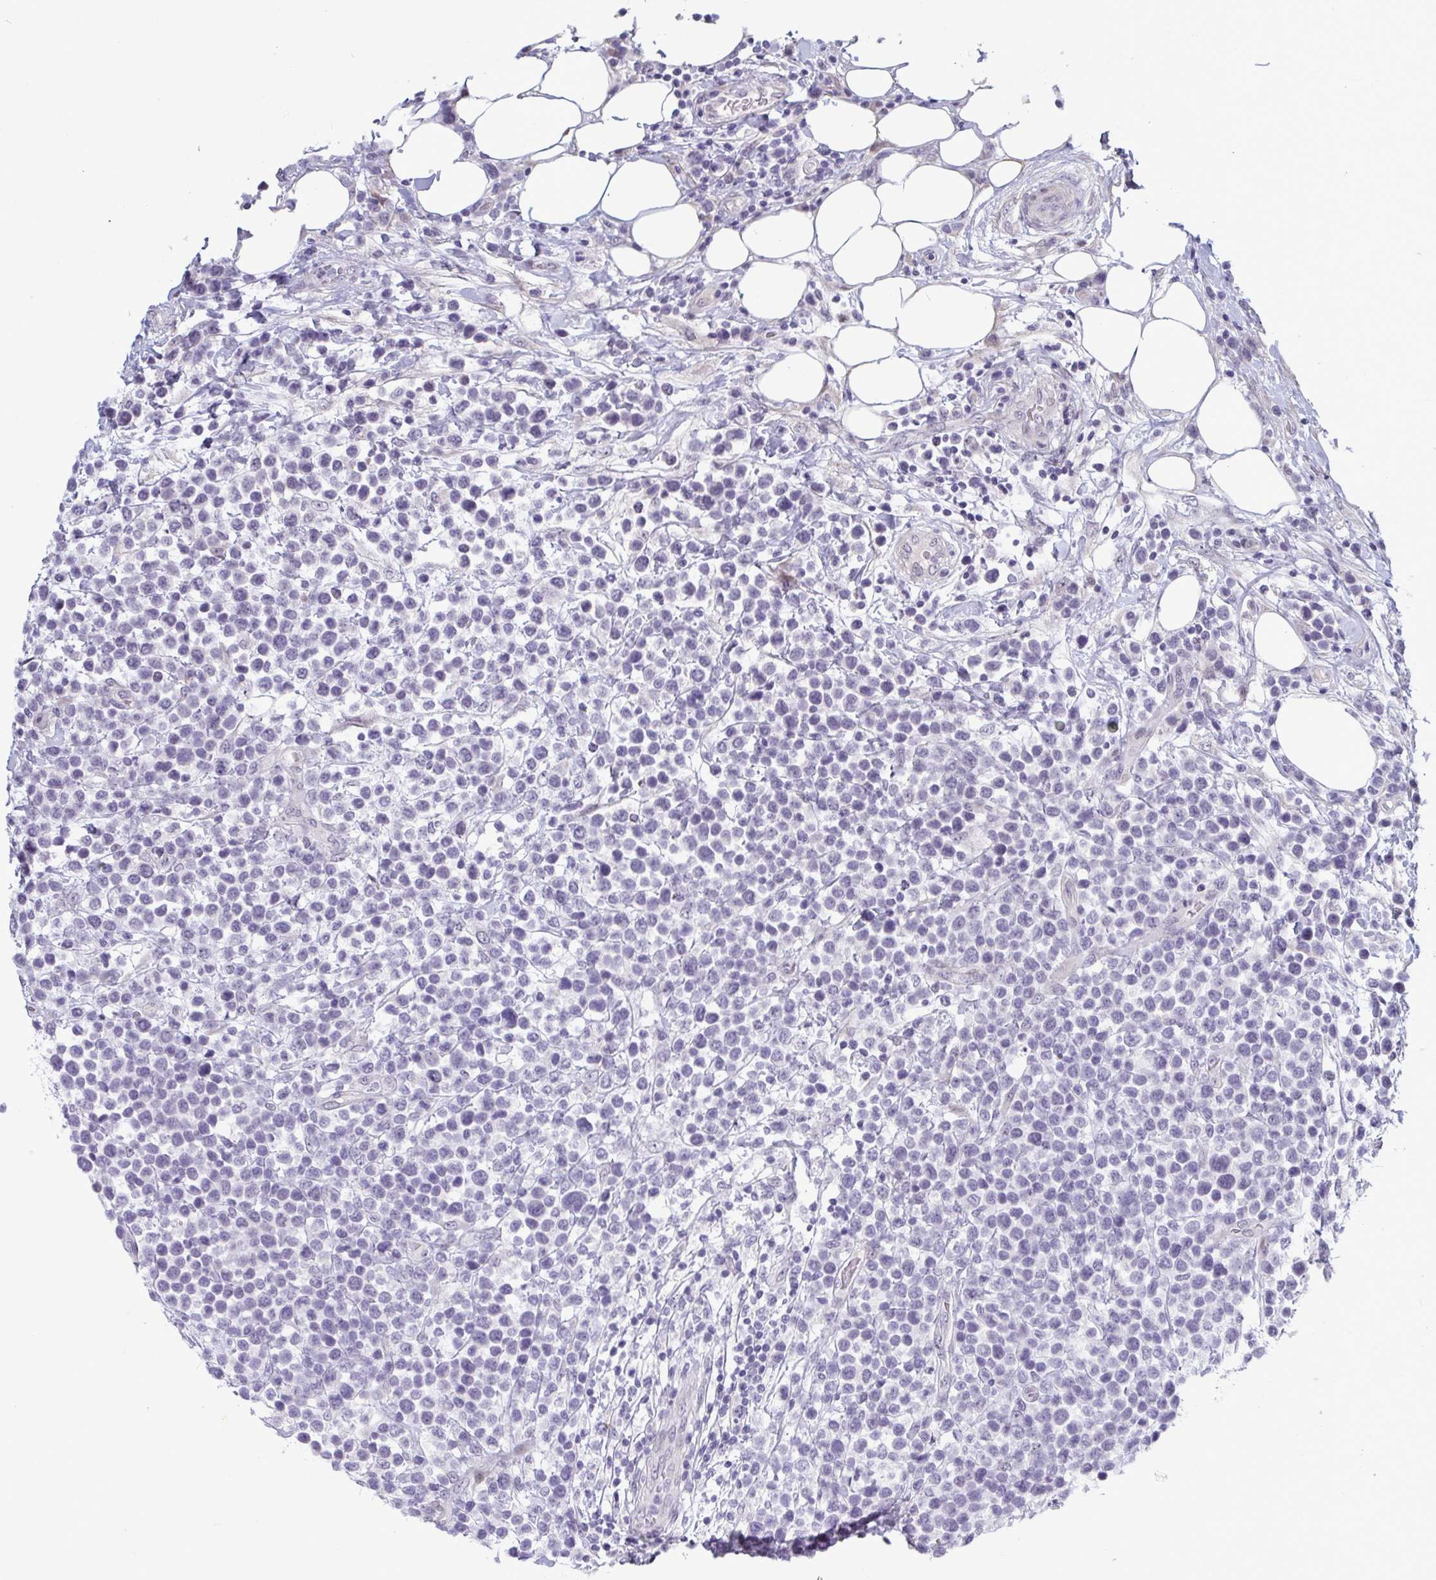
{"staining": {"intensity": "negative", "quantity": "none", "location": "none"}, "tissue": "lymphoma", "cell_type": "Tumor cells", "image_type": "cancer", "snomed": [{"axis": "morphology", "description": "Malignant lymphoma, non-Hodgkin's type, Low grade"}, {"axis": "topography", "description": "Lymph node"}], "caption": "DAB (3,3'-diaminobenzidine) immunohistochemical staining of human low-grade malignant lymphoma, non-Hodgkin's type reveals no significant positivity in tumor cells.", "gene": "TCEAL8", "patient": {"sex": "male", "age": 60}}